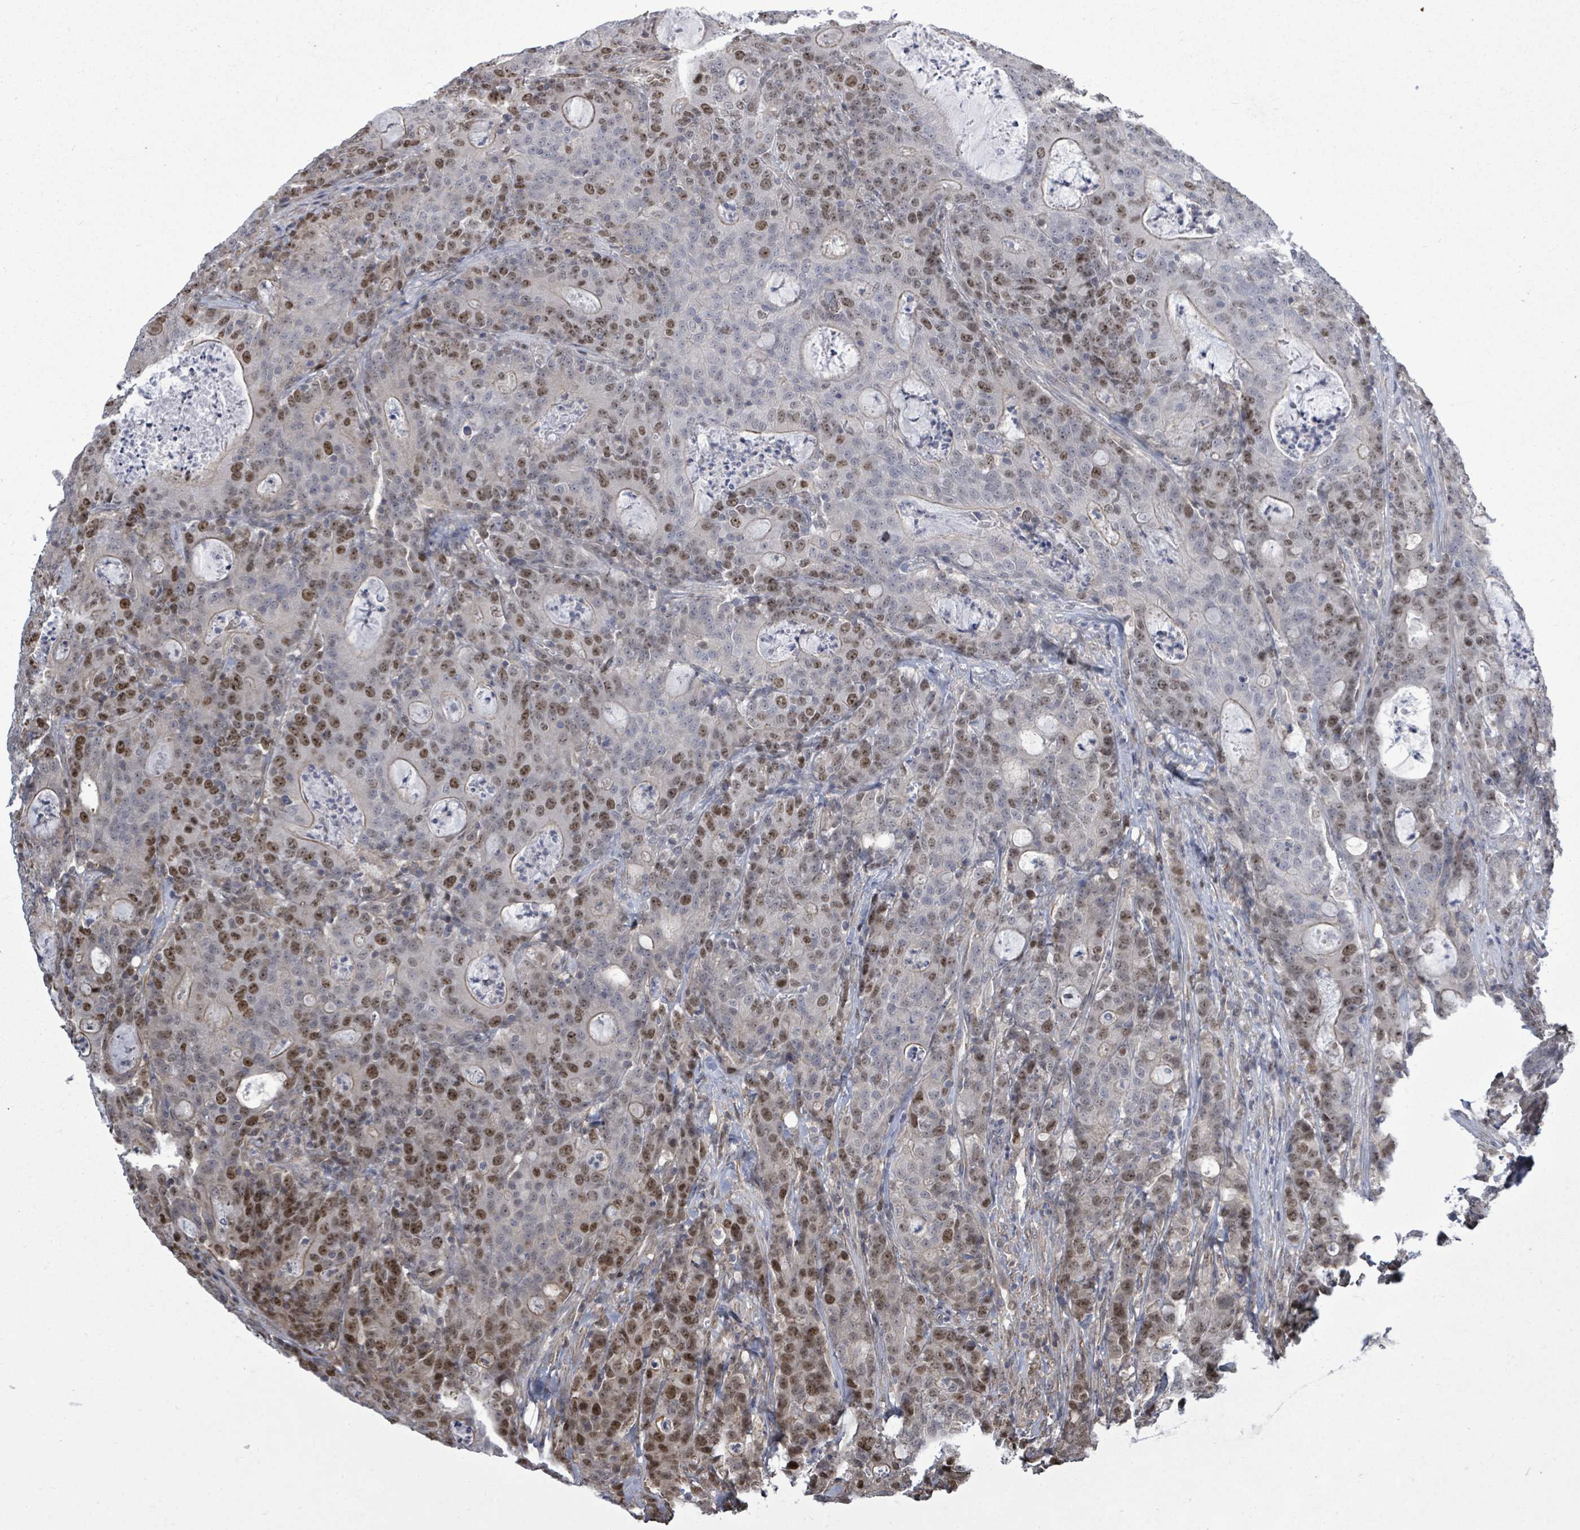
{"staining": {"intensity": "moderate", "quantity": "25%-75%", "location": "nuclear"}, "tissue": "colorectal cancer", "cell_type": "Tumor cells", "image_type": "cancer", "snomed": [{"axis": "morphology", "description": "Adenocarcinoma, NOS"}, {"axis": "topography", "description": "Colon"}], "caption": "Tumor cells reveal moderate nuclear expression in approximately 25%-75% of cells in adenocarcinoma (colorectal).", "gene": "PAPSS1", "patient": {"sex": "male", "age": 83}}